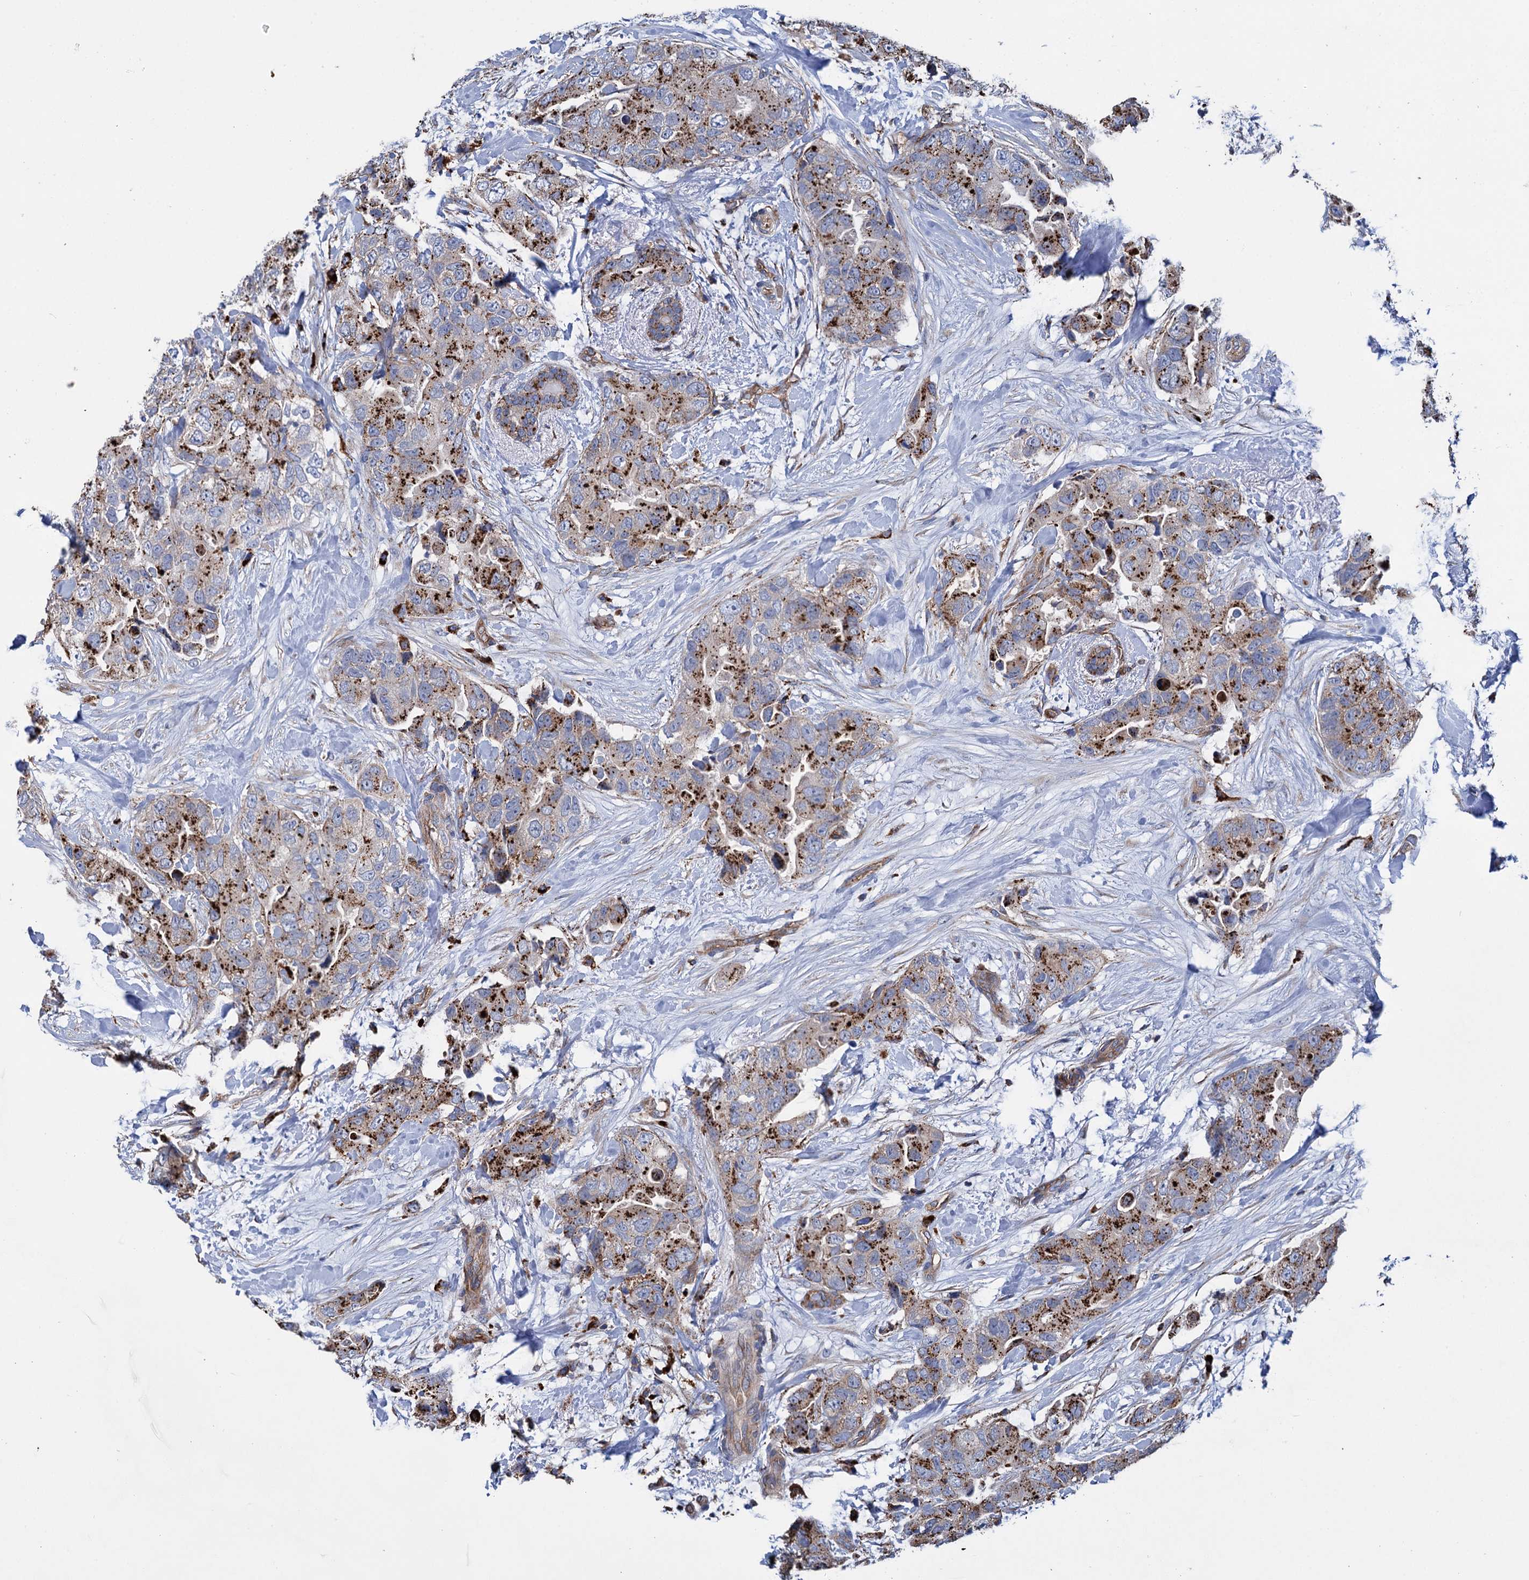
{"staining": {"intensity": "moderate", "quantity": "25%-75%", "location": "cytoplasmic/membranous"}, "tissue": "breast cancer", "cell_type": "Tumor cells", "image_type": "cancer", "snomed": [{"axis": "morphology", "description": "Duct carcinoma"}, {"axis": "topography", "description": "Breast"}], "caption": "Breast infiltrating ductal carcinoma stained with a brown dye demonstrates moderate cytoplasmic/membranous positive expression in approximately 25%-75% of tumor cells.", "gene": "SCPEP1", "patient": {"sex": "female", "age": 62}}